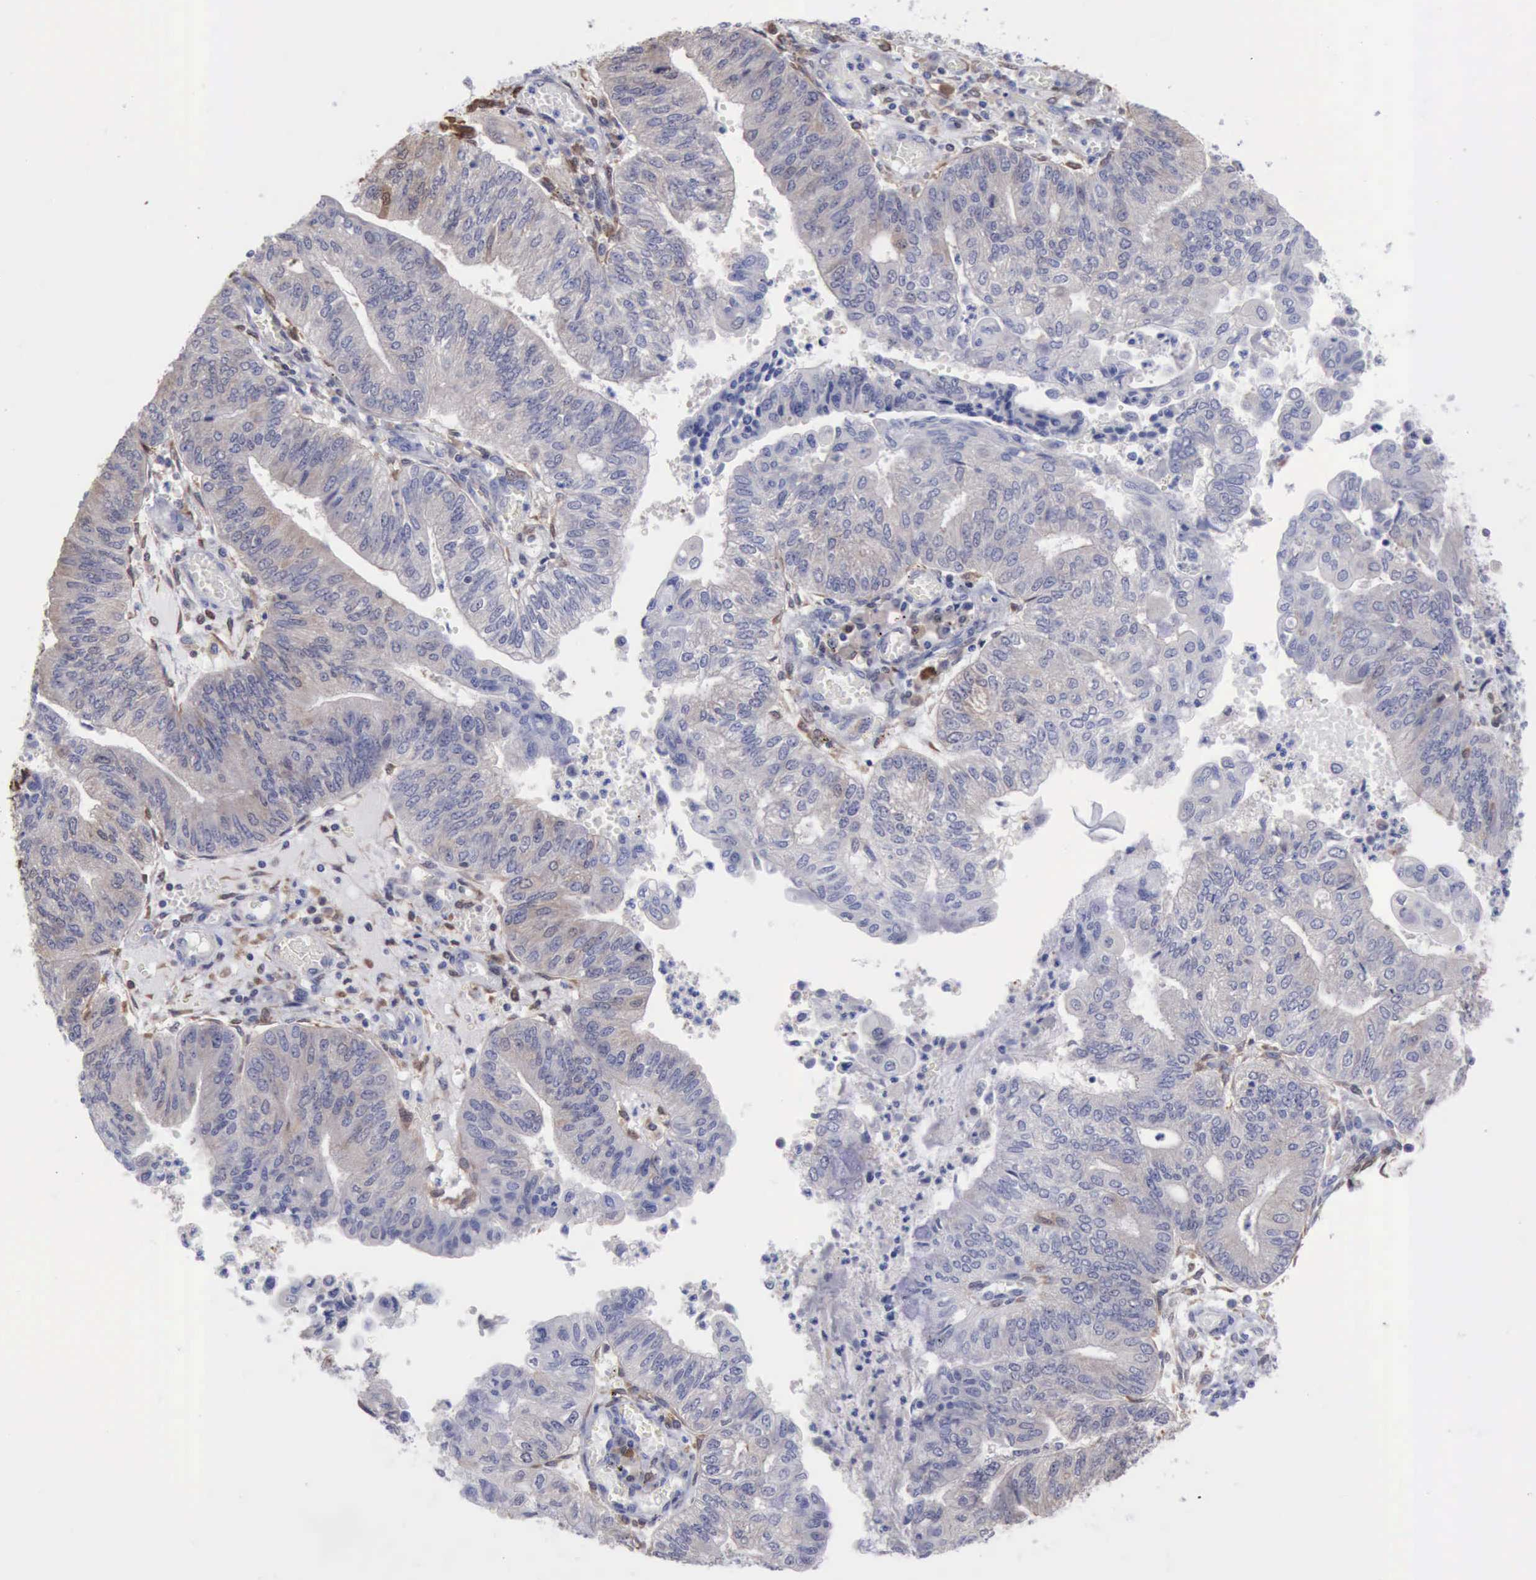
{"staining": {"intensity": "negative", "quantity": "none", "location": "none"}, "tissue": "endometrial cancer", "cell_type": "Tumor cells", "image_type": "cancer", "snomed": [{"axis": "morphology", "description": "Adenocarcinoma, NOS"}, {"axis": "topography", "description": "Endometrium"}], "caption": "Immunohistochemistry of human endometrial cancer displays no positivity in tumor cells.", "gene": "STAT1", "patient": {"sex": "female", "age": 59}}